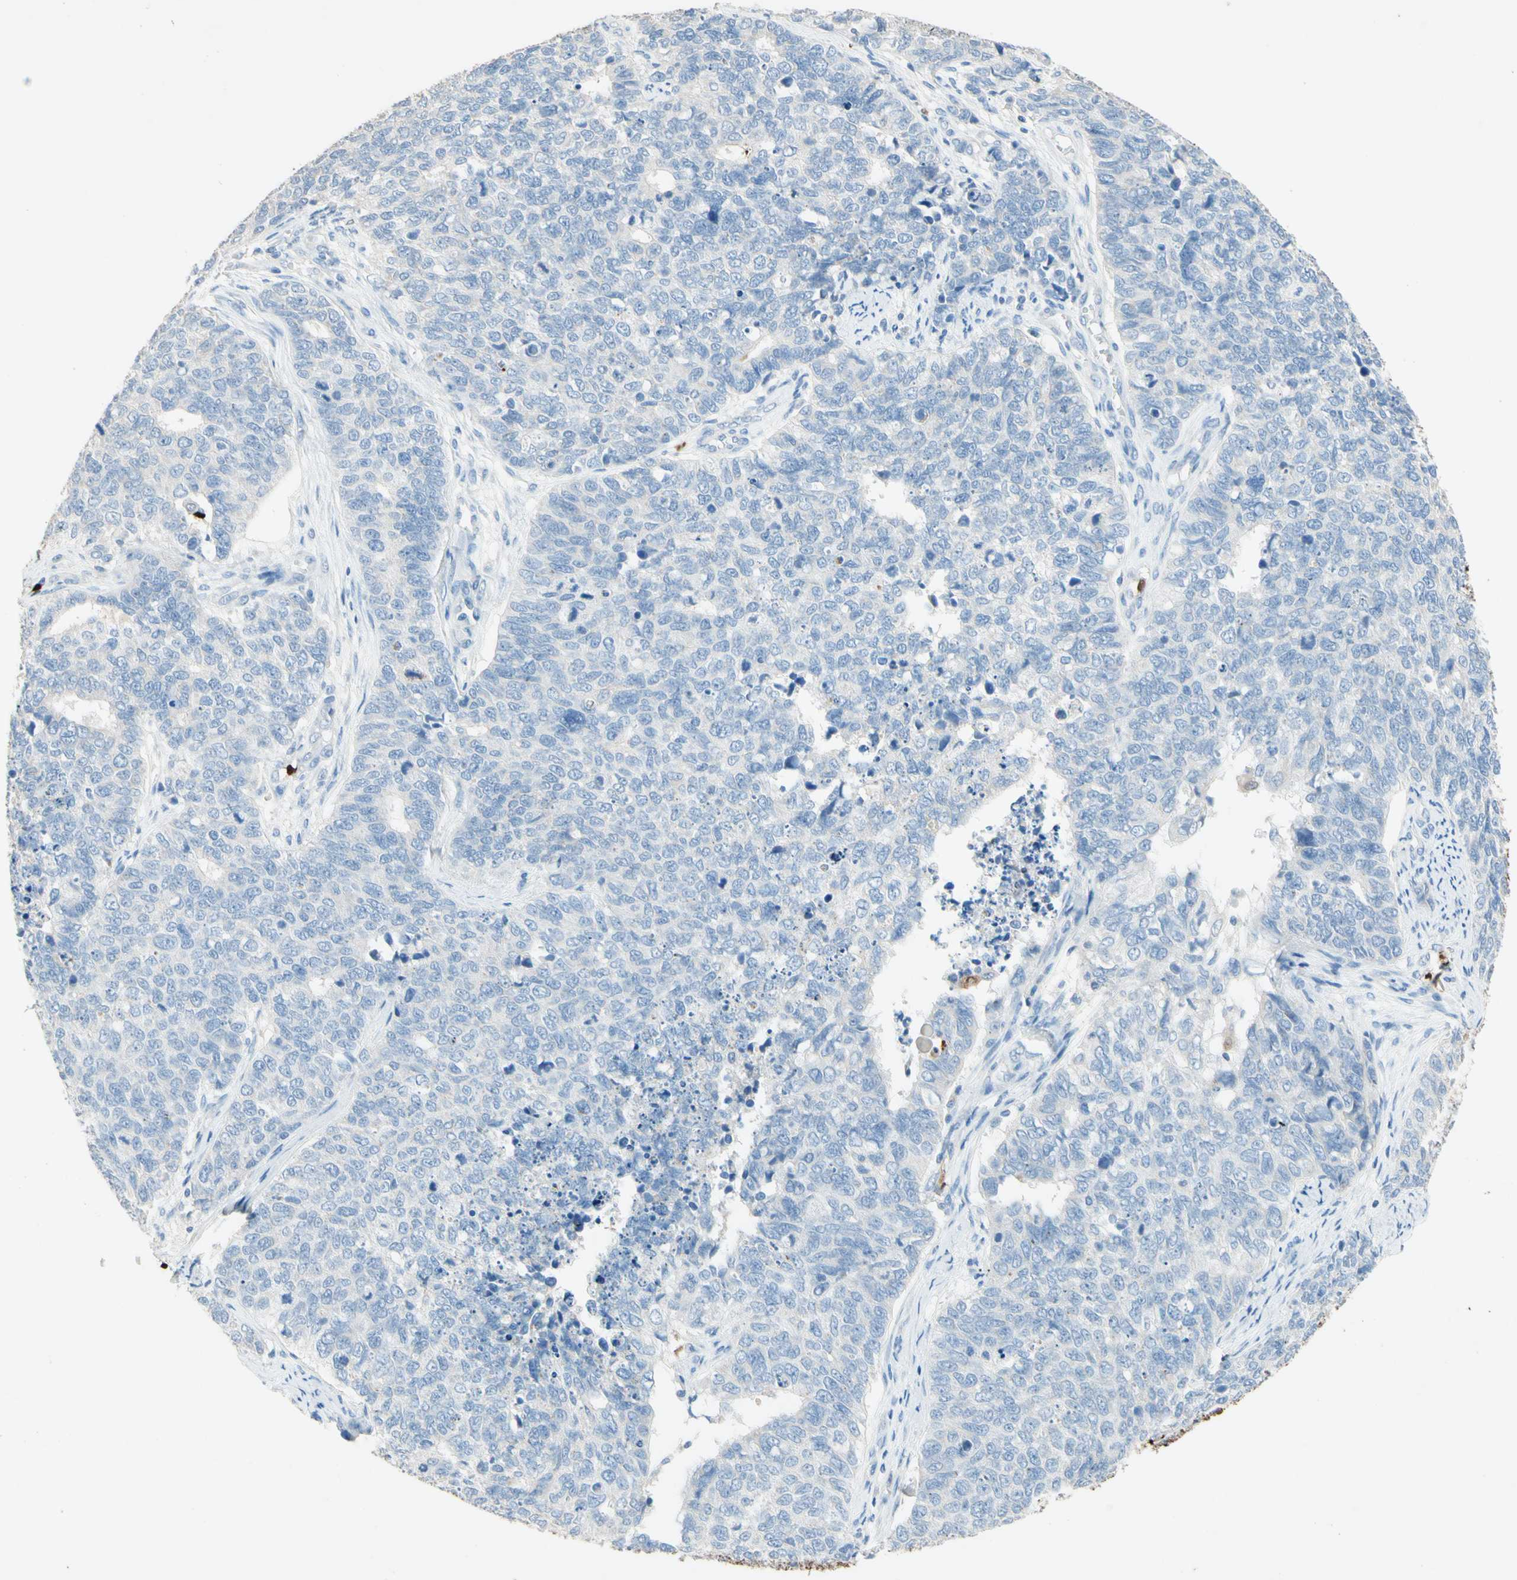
{"staining": {"intensity": "negative", "quantity": "none", "location": "none"}, "tissue": "cervical cancer", "cell_type": "Tumor cells", "image_type": "cancer", "snomed": [{"axis": "morphology", "description": "Squamous cell carcinoma, NOS"}, {"axis": "topography", "description": "Cervix"}], "caption": "IHC histopathology image of human cervical squamous cell carcinoma stained for a protein (brown), which reveals no expression in tumor cells.", "gene": "NFKBIZ", "patient": {"sex": "female", "age": 63}}